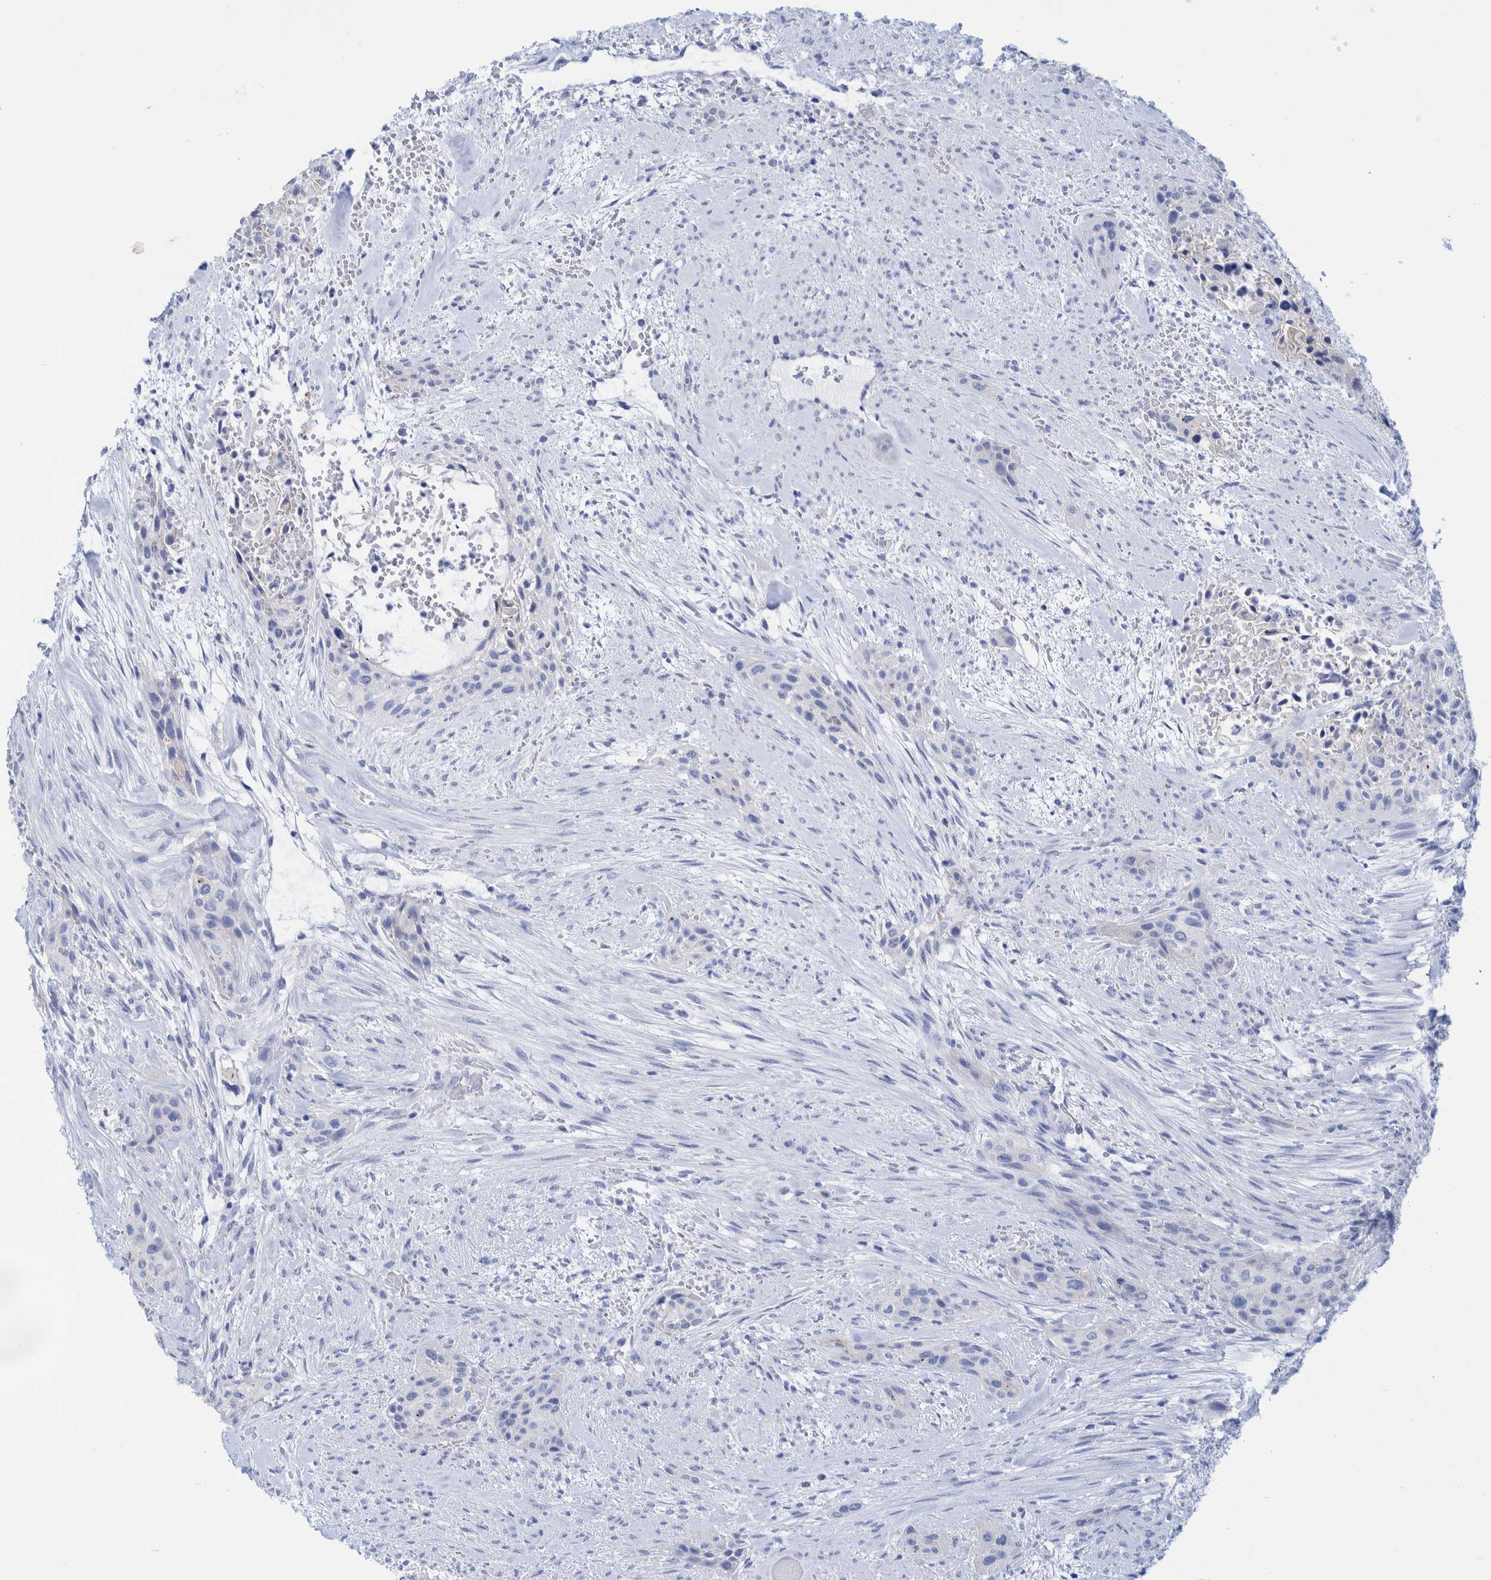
{"staining": {"intensity": "negative", "quantity": "none", "location": "none"}, "tissue": "urothelial cancer", "cell_type": "Tumor cells", "image_type": "cancer", "snomed": [{"axis": "morphology", "description": "Urothelial carcinoma, High grade"}, {"axis": "topography", "description": "Urinary bladder"}], "caption": "An immunohistochemistry (IHC) micrograph of urothelial carcinoma (high-grade) is shown. There is no staining in tumor cells of urothelial carcinoma (high-grade). (DAB immunohistochemistry (IHC) visualized using brightfield microscopy, high magnification).", "gene": "PERP", "patient": {"sex": "male", "age": 35}}